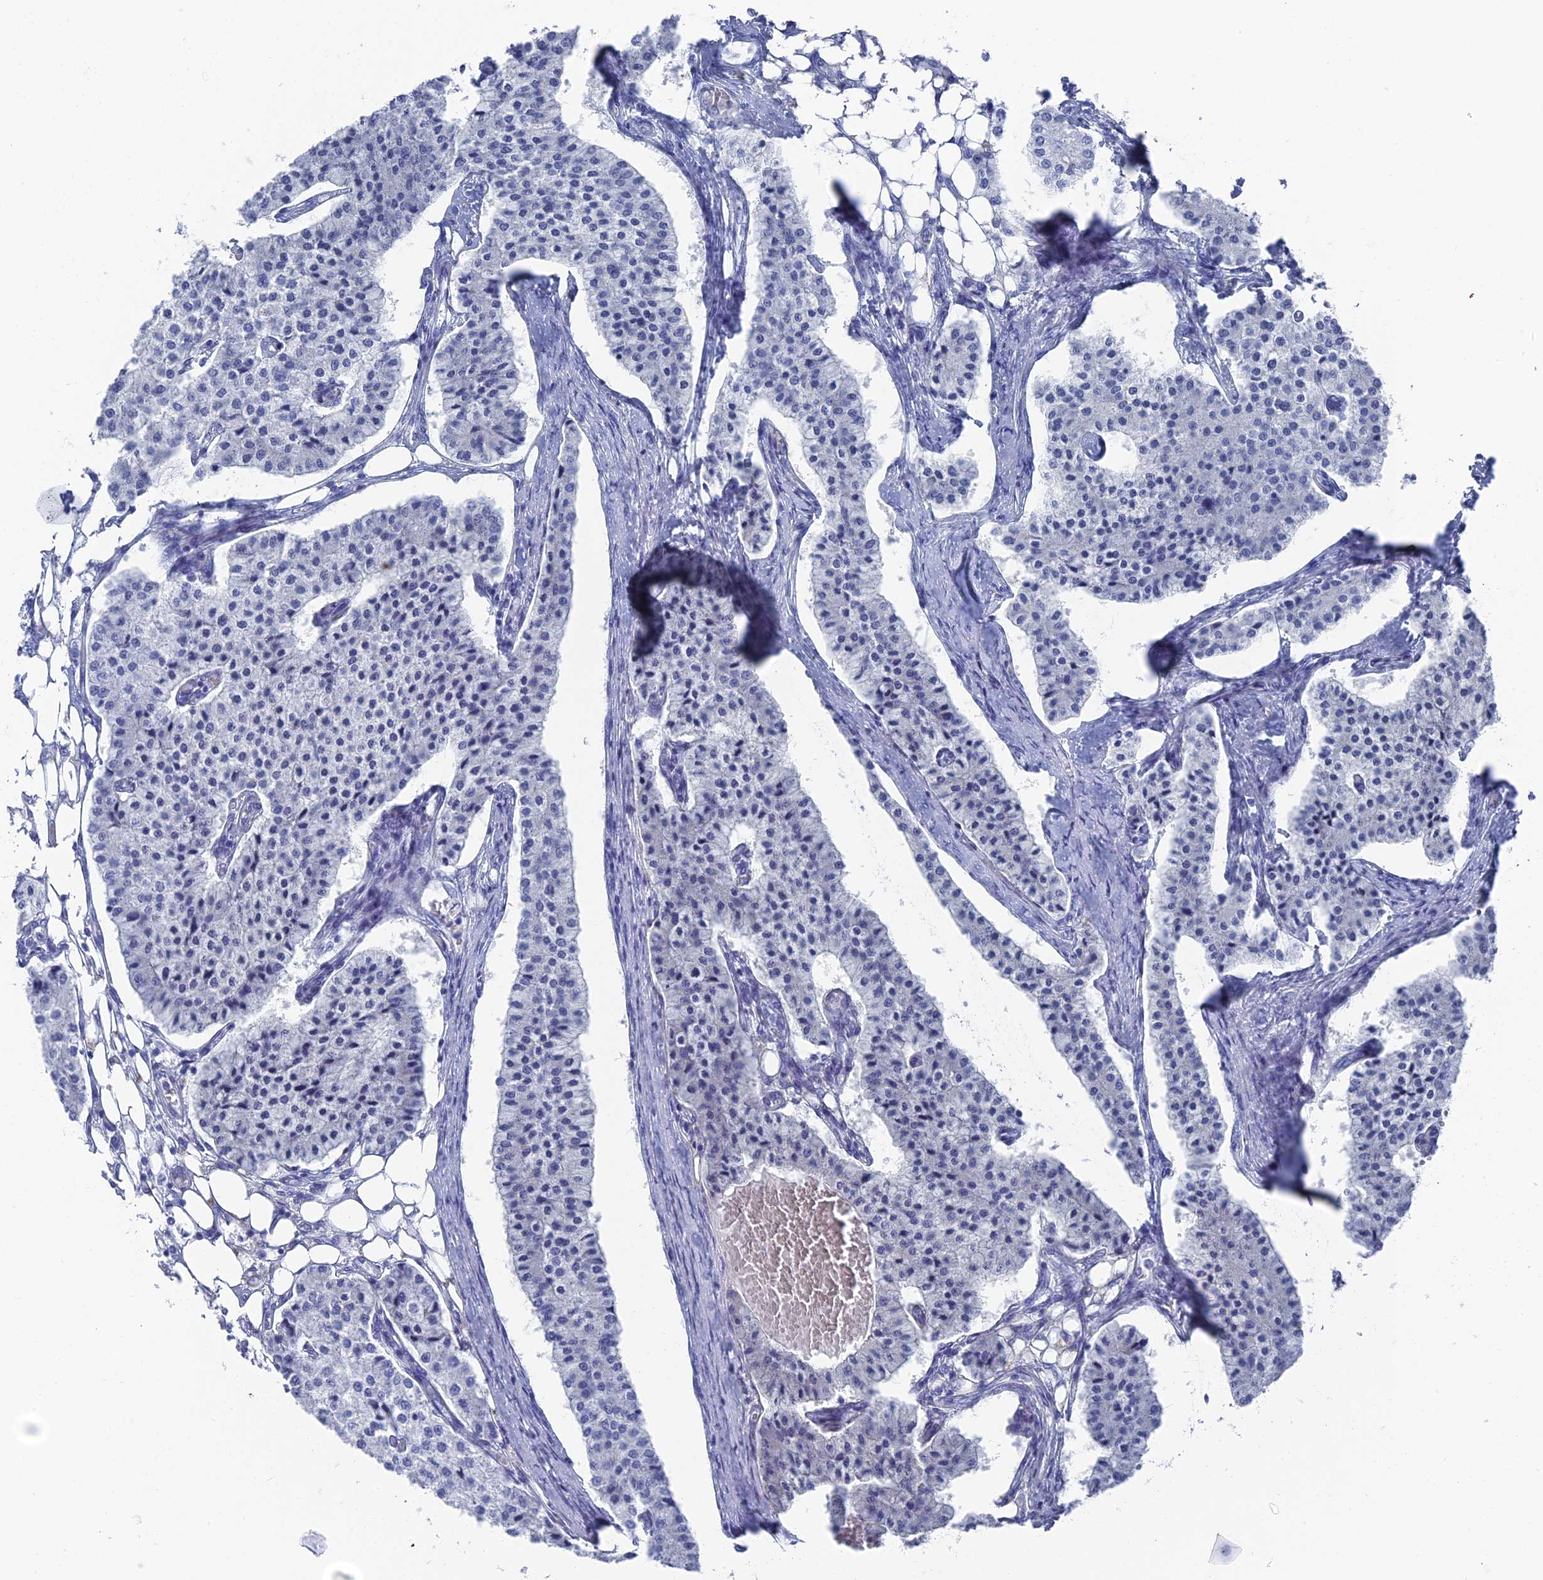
{"staining": {"intensity": "negative", "quantity": "none", "location": "none"}, "tissue": "carcinoid", "cell_type": "Tumor cells", "image_type": "cancer", "snomed": [{"axis": "morphology", "description": "Carcinoid, malignant, NOS"}, {"axis": "topography", "description": "Colon"}], "caption": "Human carcinoid stained for a protein using immunohistochemistry shows no positivity in tumor cells.", "gene": "ENPP3", "patient": {"sex": "female", "age": 52}}